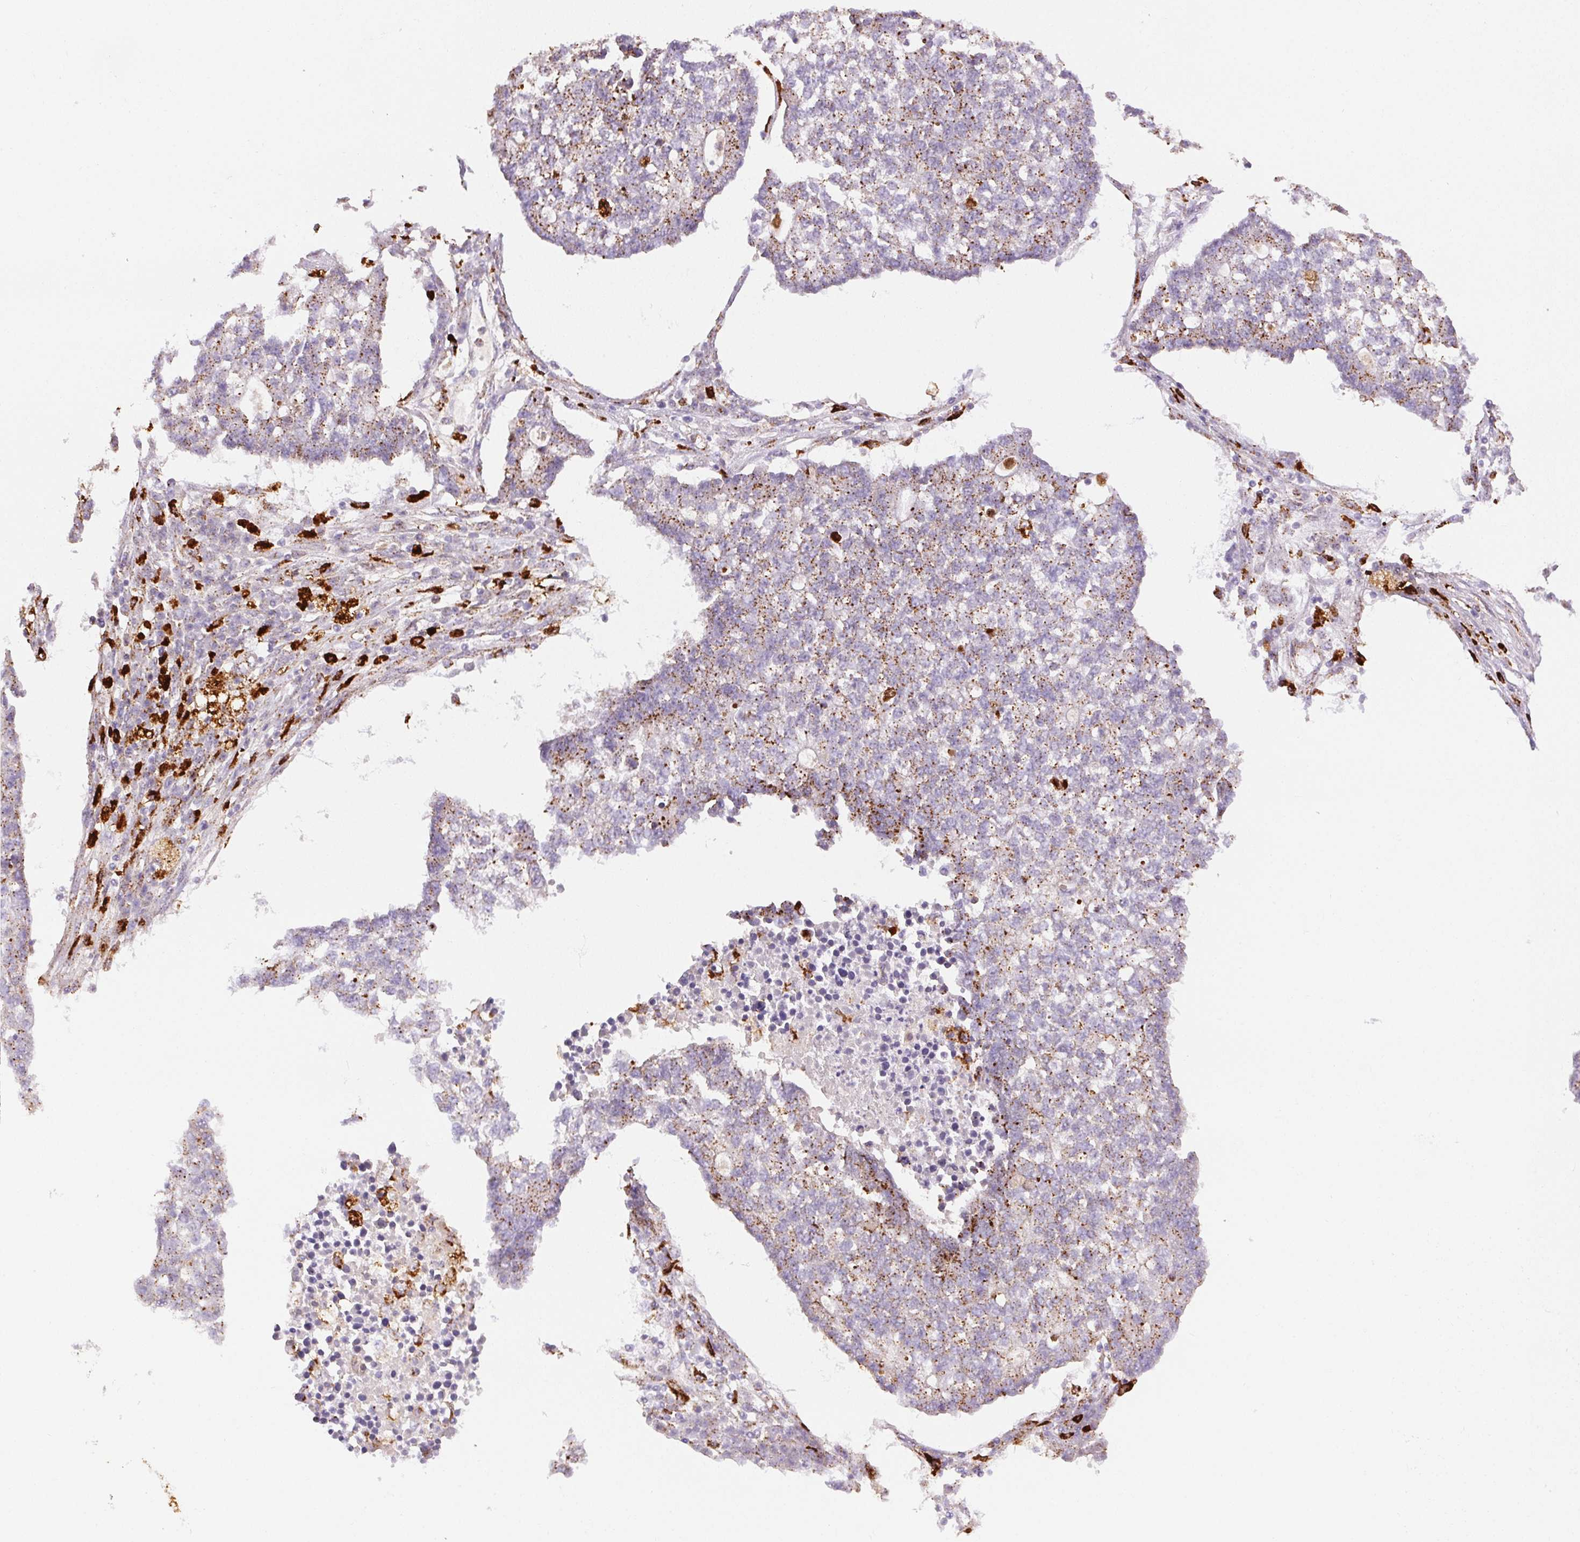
{"staining": {"intensity": "moderate", "quantity": ">75%", "location": "cytoplasmic/membranous"}, "tissue": "lung cancer", "cell_type": "Tumor cells", "image_type": "cancer", "snomed": [{"axis": "morphology", "description": "Adenocarcinoma, NOS"}, {"axis": "topography", "description": "Lung"}], "caption": "Lung cancer was stained to show a protein in brown. There is medium levels of moderate cytoplasmic/membranous staining in approximately >75% of tumor cells.", "gene": "SCPEP1", "patient": {"sex": "male", "age": 57}}